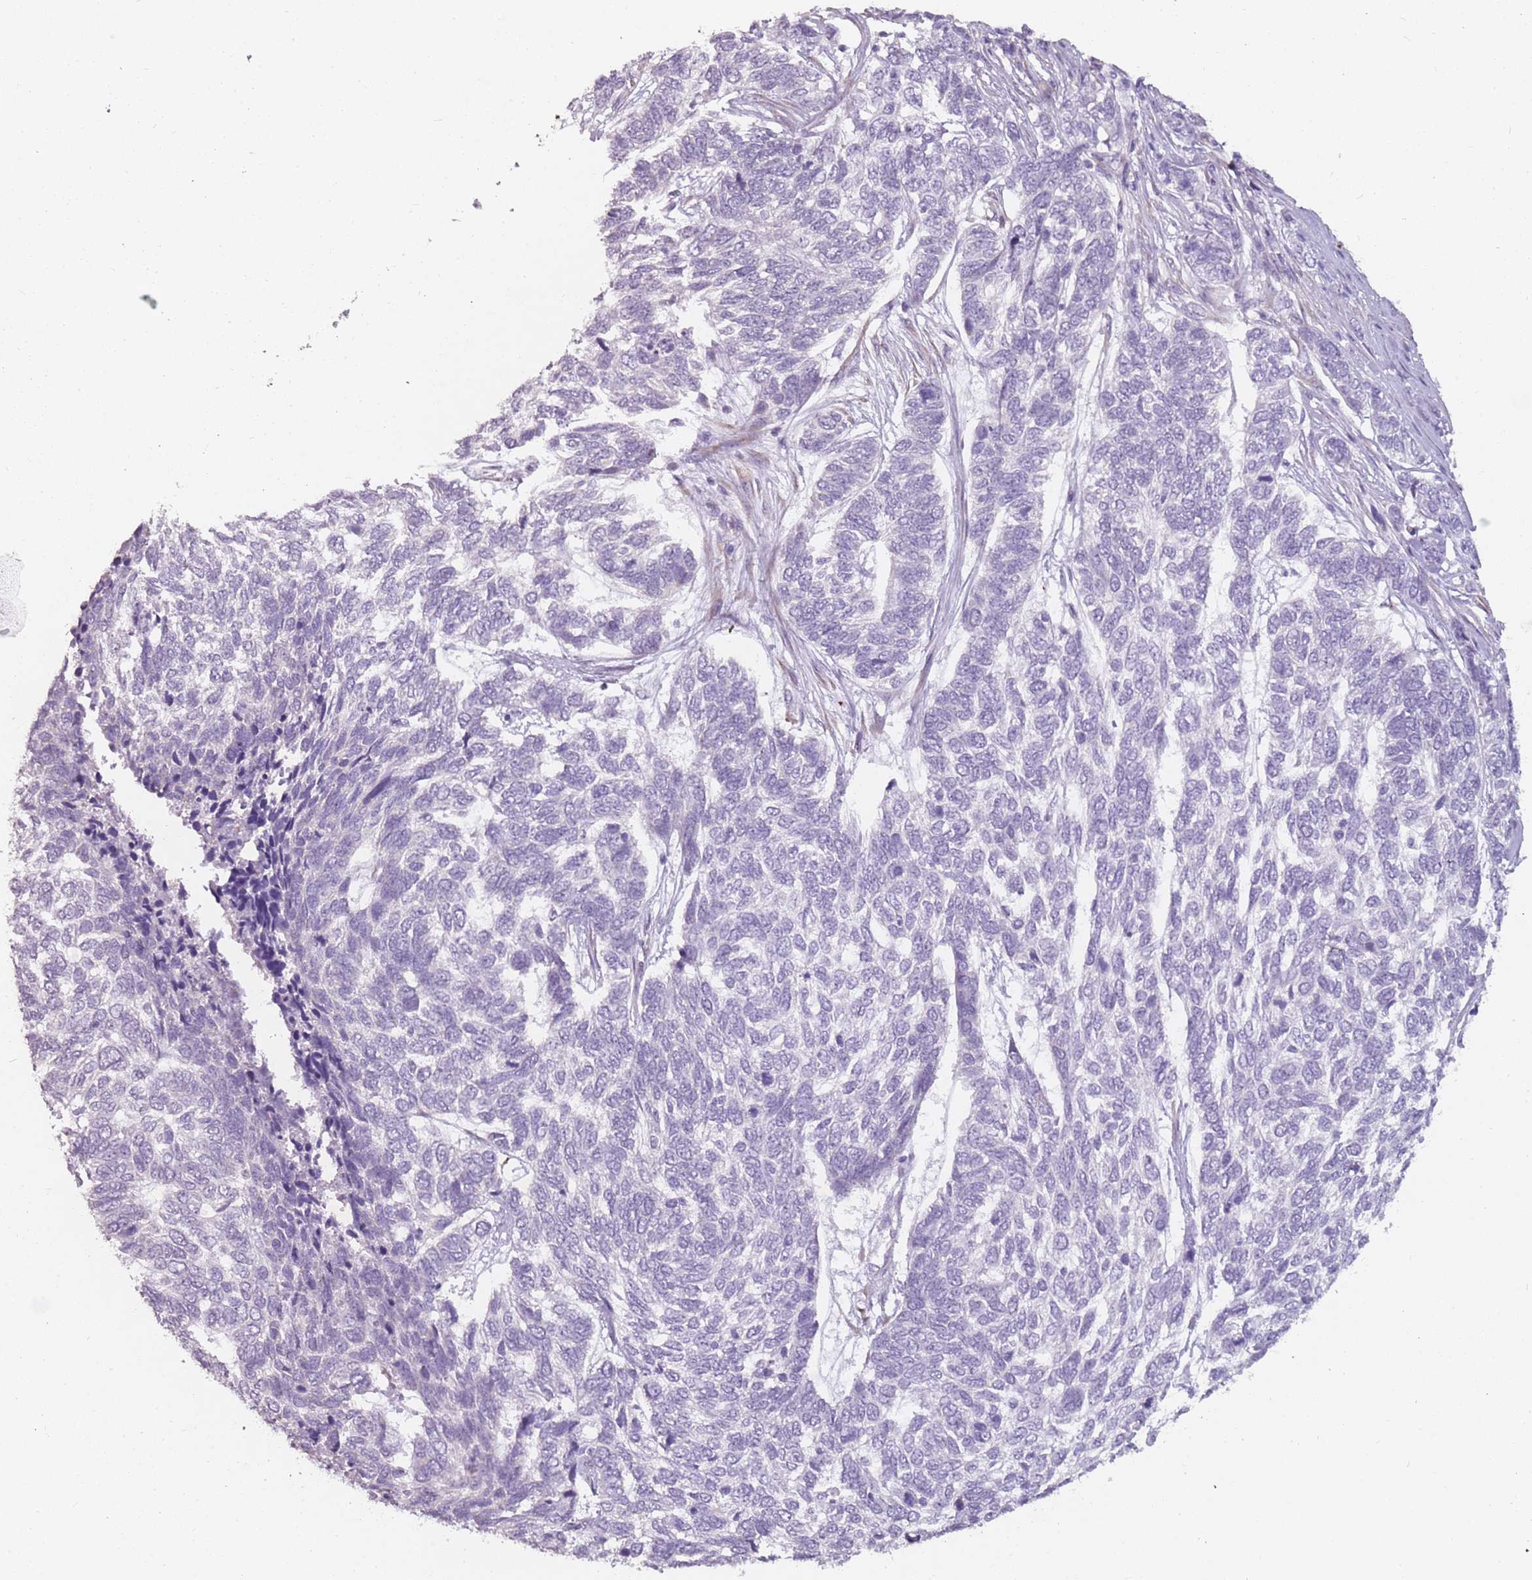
{"staining": {"intensity": "negative", "quantity": "none", "location": "none"}, "tissue": "skin cancer", "cell_type": "Tumor cells", "image_type": "cancer", "snomed": [{"axis": "morphology", "description": "Basal cell carcinoma"}, {"axis": "topography", "description": "Skin"}], "caption": "A high-resolution photomicrograph shows IHC staining of basal cell carcinoma (skin), which exhibits no significant staining in tumor cells.", "gene": "DDX4", "patient": {"sex": "female", "age": 65}}